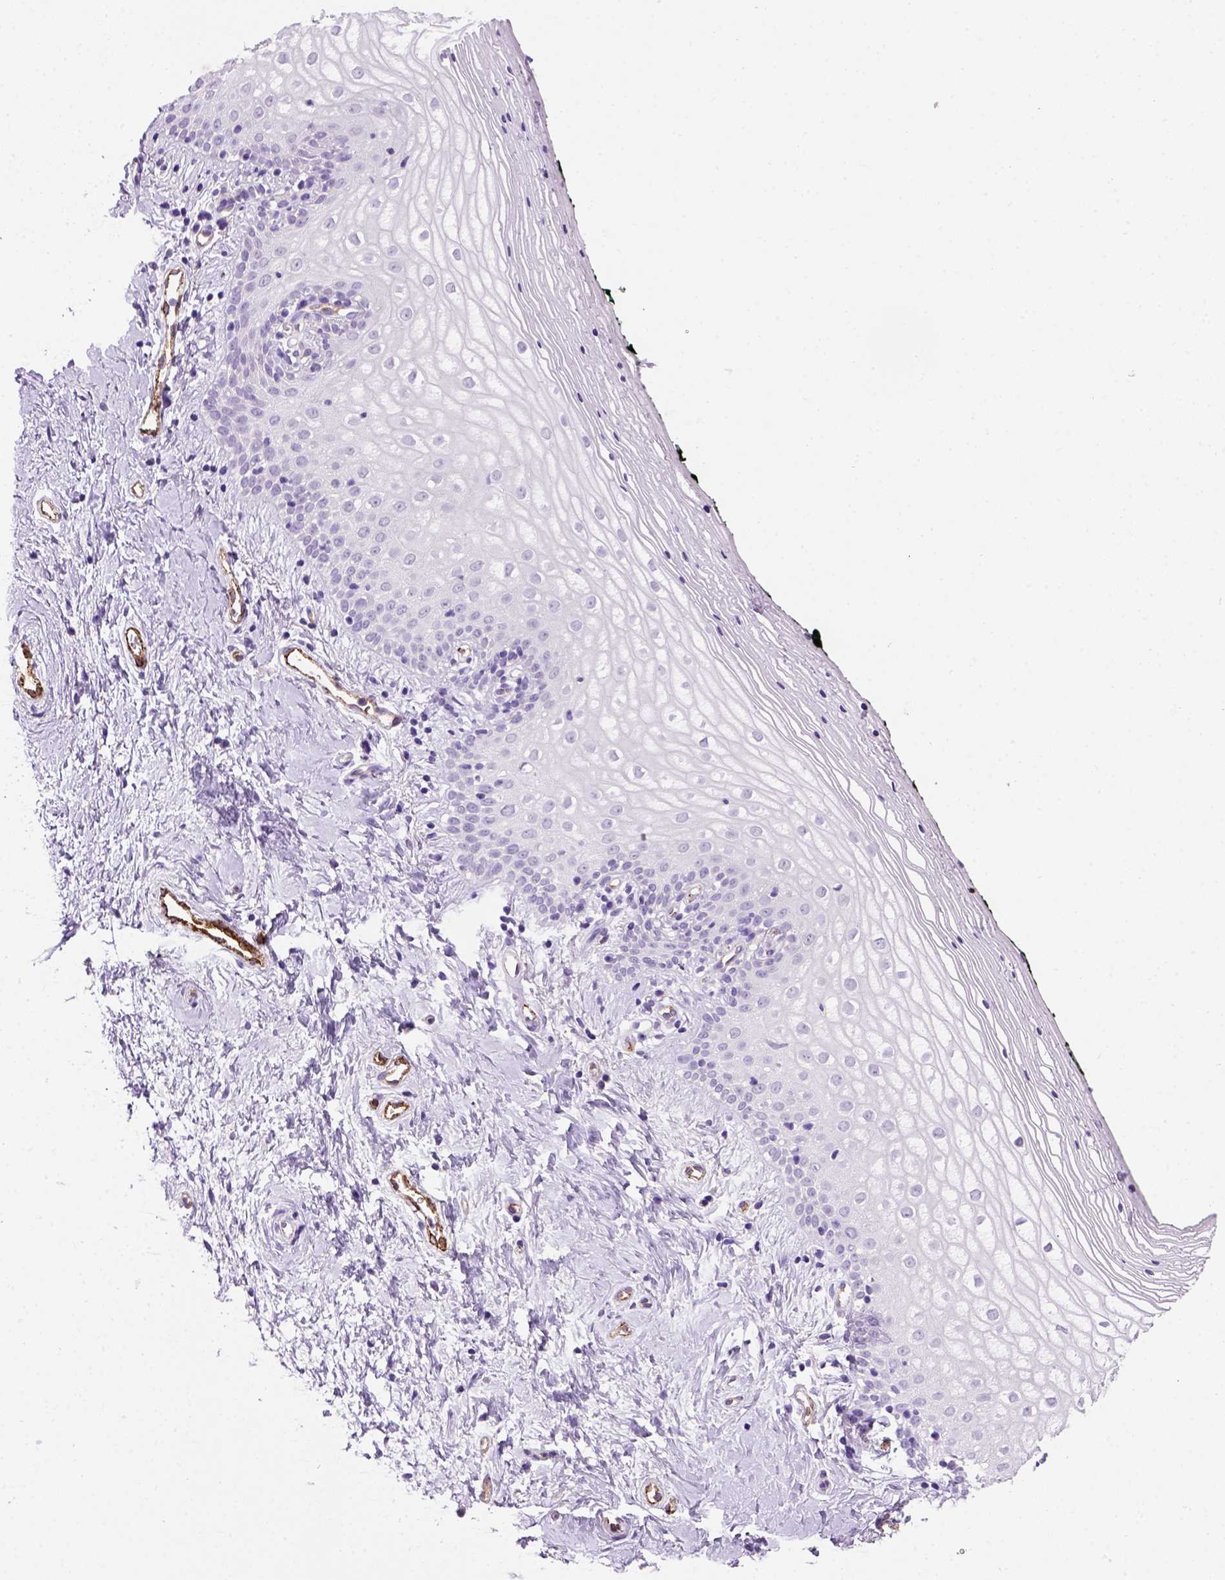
{"staining": {"intensity": "negative", "quantity": "none", "location": "none"}, "tissue": "vagina", "cell_type": "Squamous epithelial cells", "image_type": "normal", "snomed": [{"axis": "morphology", "description": "Normal tissue, NOS"}, {"axis": "topography", "description": "Vagina"}], "caption": "Squamous epithelial cells show no significant positivity in normal vagina. Brightfield microscopy of IHC stained with DAB (brown) and hematoxylin (blue), captured at high magnification.", "gene": "VWF", "patient": {"sex": "female", "age": 47}}